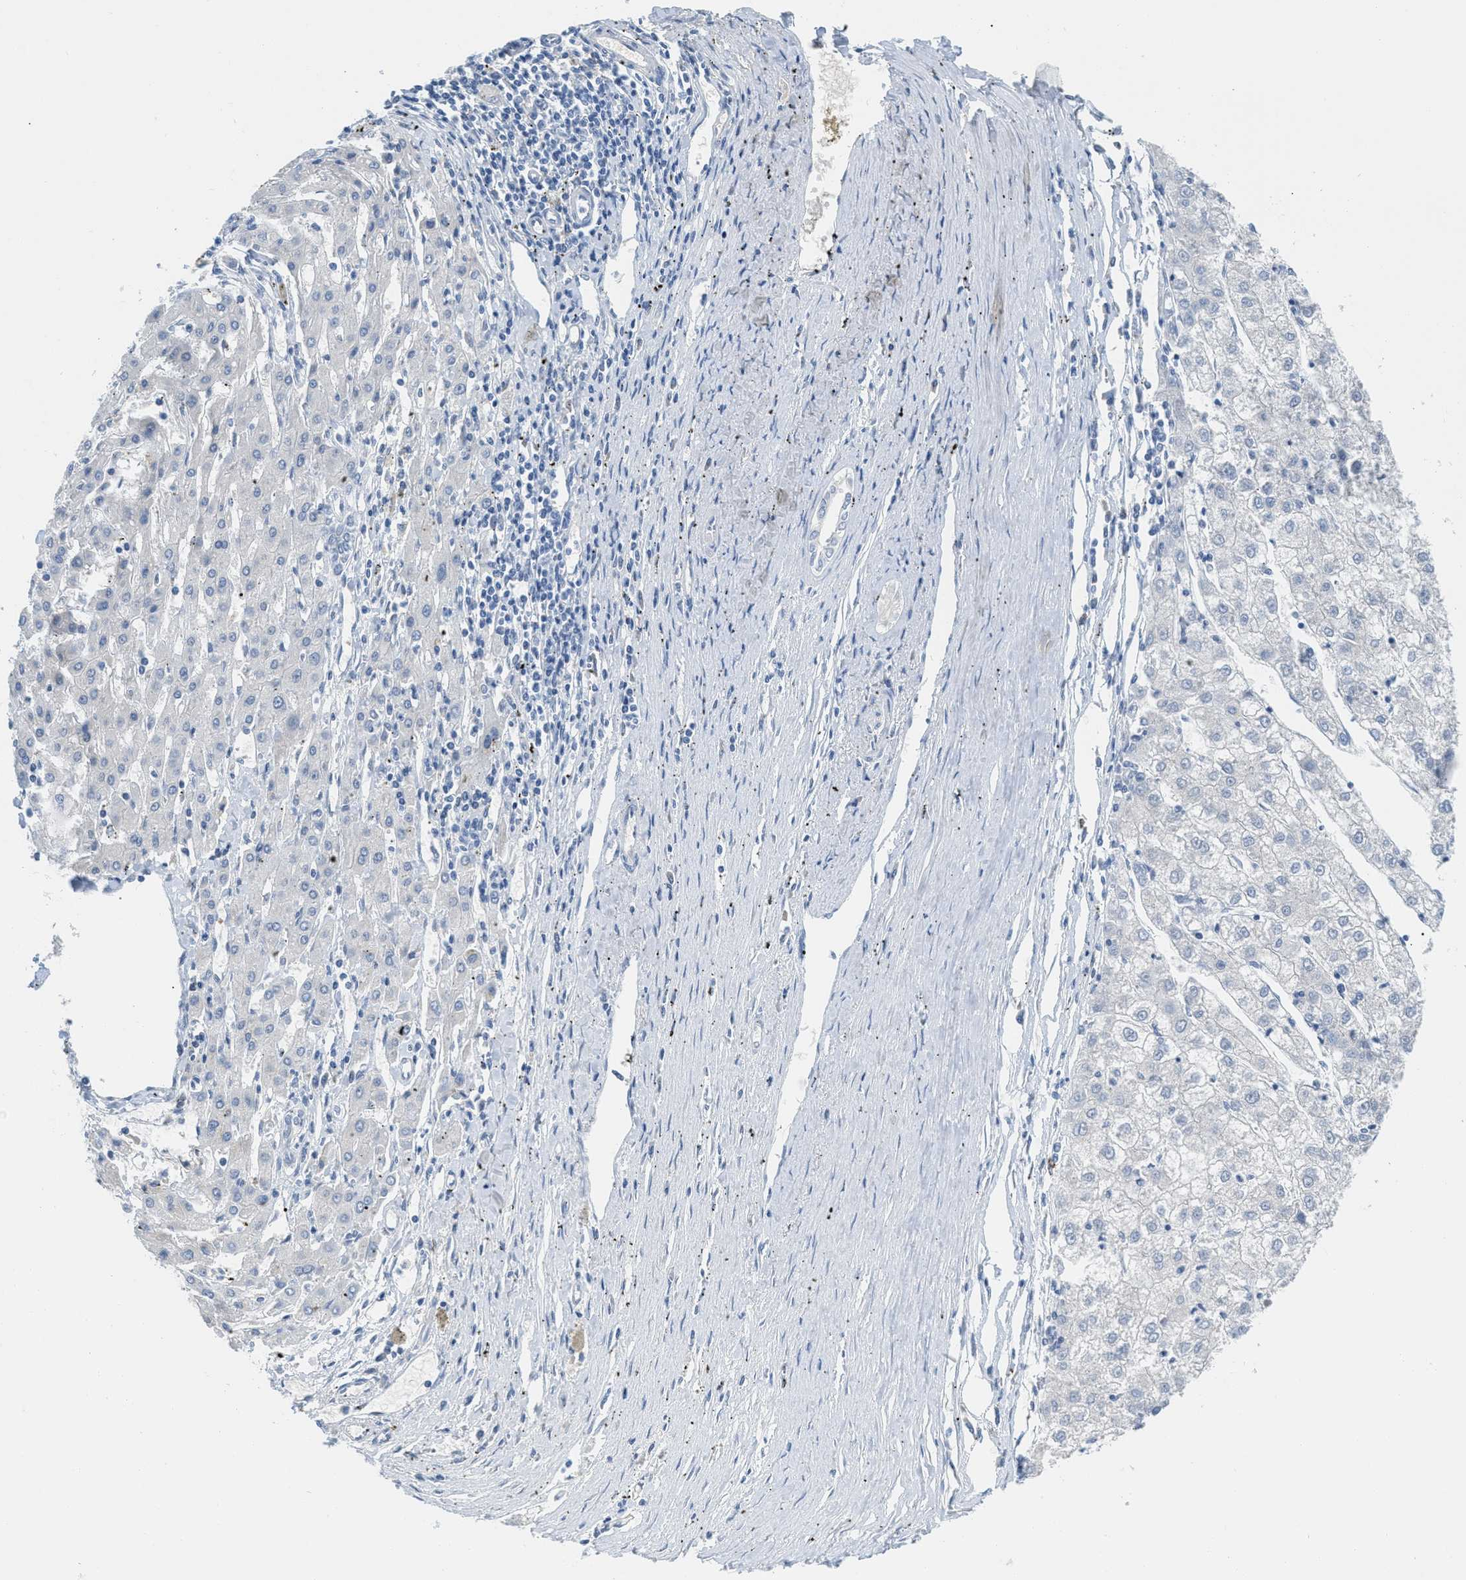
{"staining": {"intensity": "negative", "quantity": "none", "location": "none"}, "tissue": "liver cancer", "cell_type": "Tumor cells", "image_type": "cancer", "snomed": [{"axis": "morphology", "description": "Carcinoma, Hepatocellular, NOS"}, {"axis": "topography", "description": "Liver"}], "caption": "DAB (3,3'-diaminobenzidine) immunohistochemical staining of liver cancer (hepatocellular carcinoma) reveals no significant positivity in tumor cells.", "gene": "HSF2", "patient": {"sex": "male", "age": 72}}